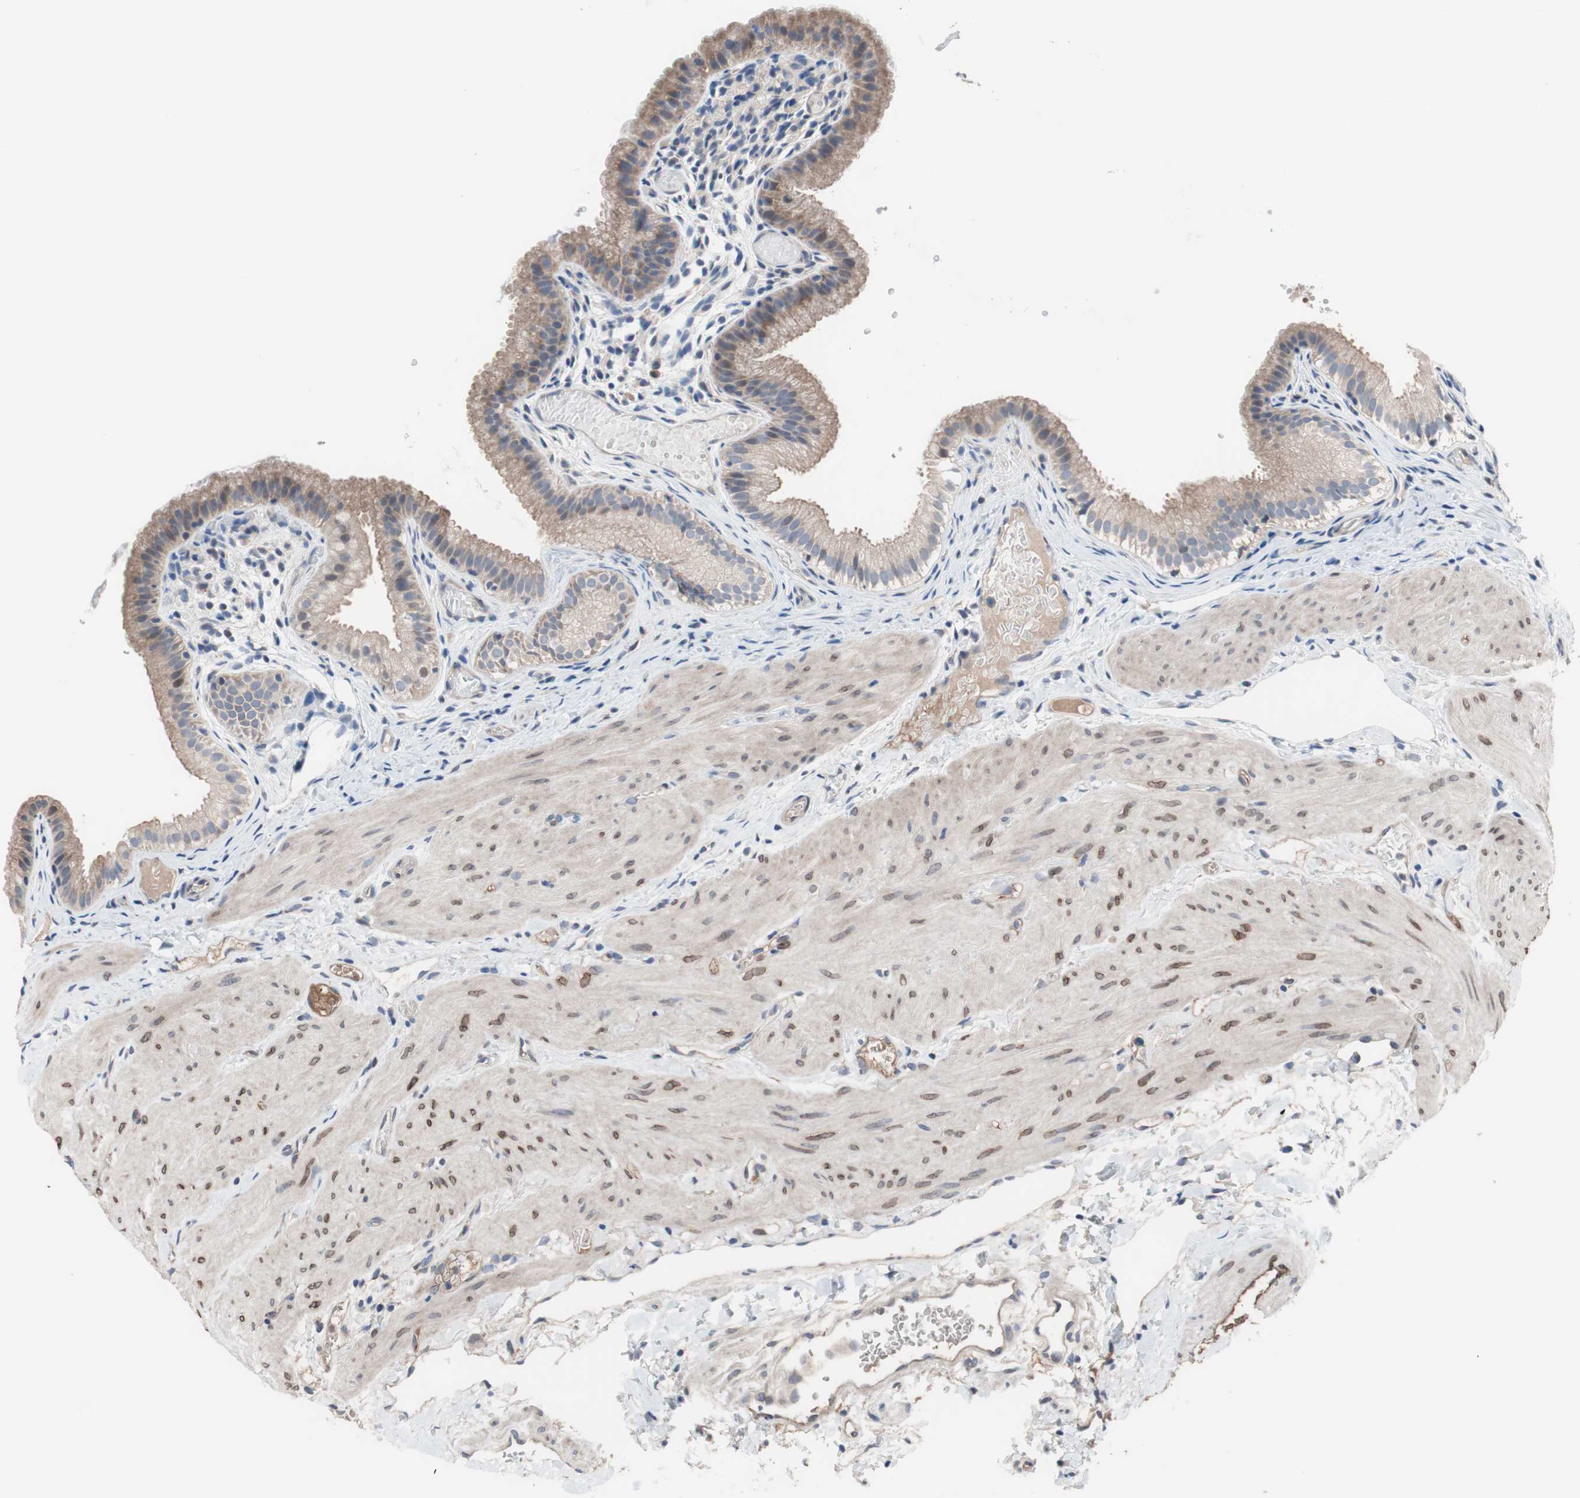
{"staining": {"intensity": "moderate", "quantity": ">75%", "location": "cytoplasmic/membranous"}, "tissue": "gallbladder", "cell_type": "Glandular cells", "image_type": "normal", "snomed": [{"axis": "morphology", "description": "Normal tissue, NOS"}, {"axis": "topography", "description": "Gallbladder"}], "caption": "The photomicrograph demonstrates immunohistochemical staining of benign gallbladder. There is moderate cytoplasmic/membranous positivity is identified in approximately >75% of glandular cells. The staining was performed using DAB, with brown indicating positive protein expression. Nuclei are stained blue with hematoxylin.", "gene": "KANSL1", "patient": {"sex": "female", "age": 26}}